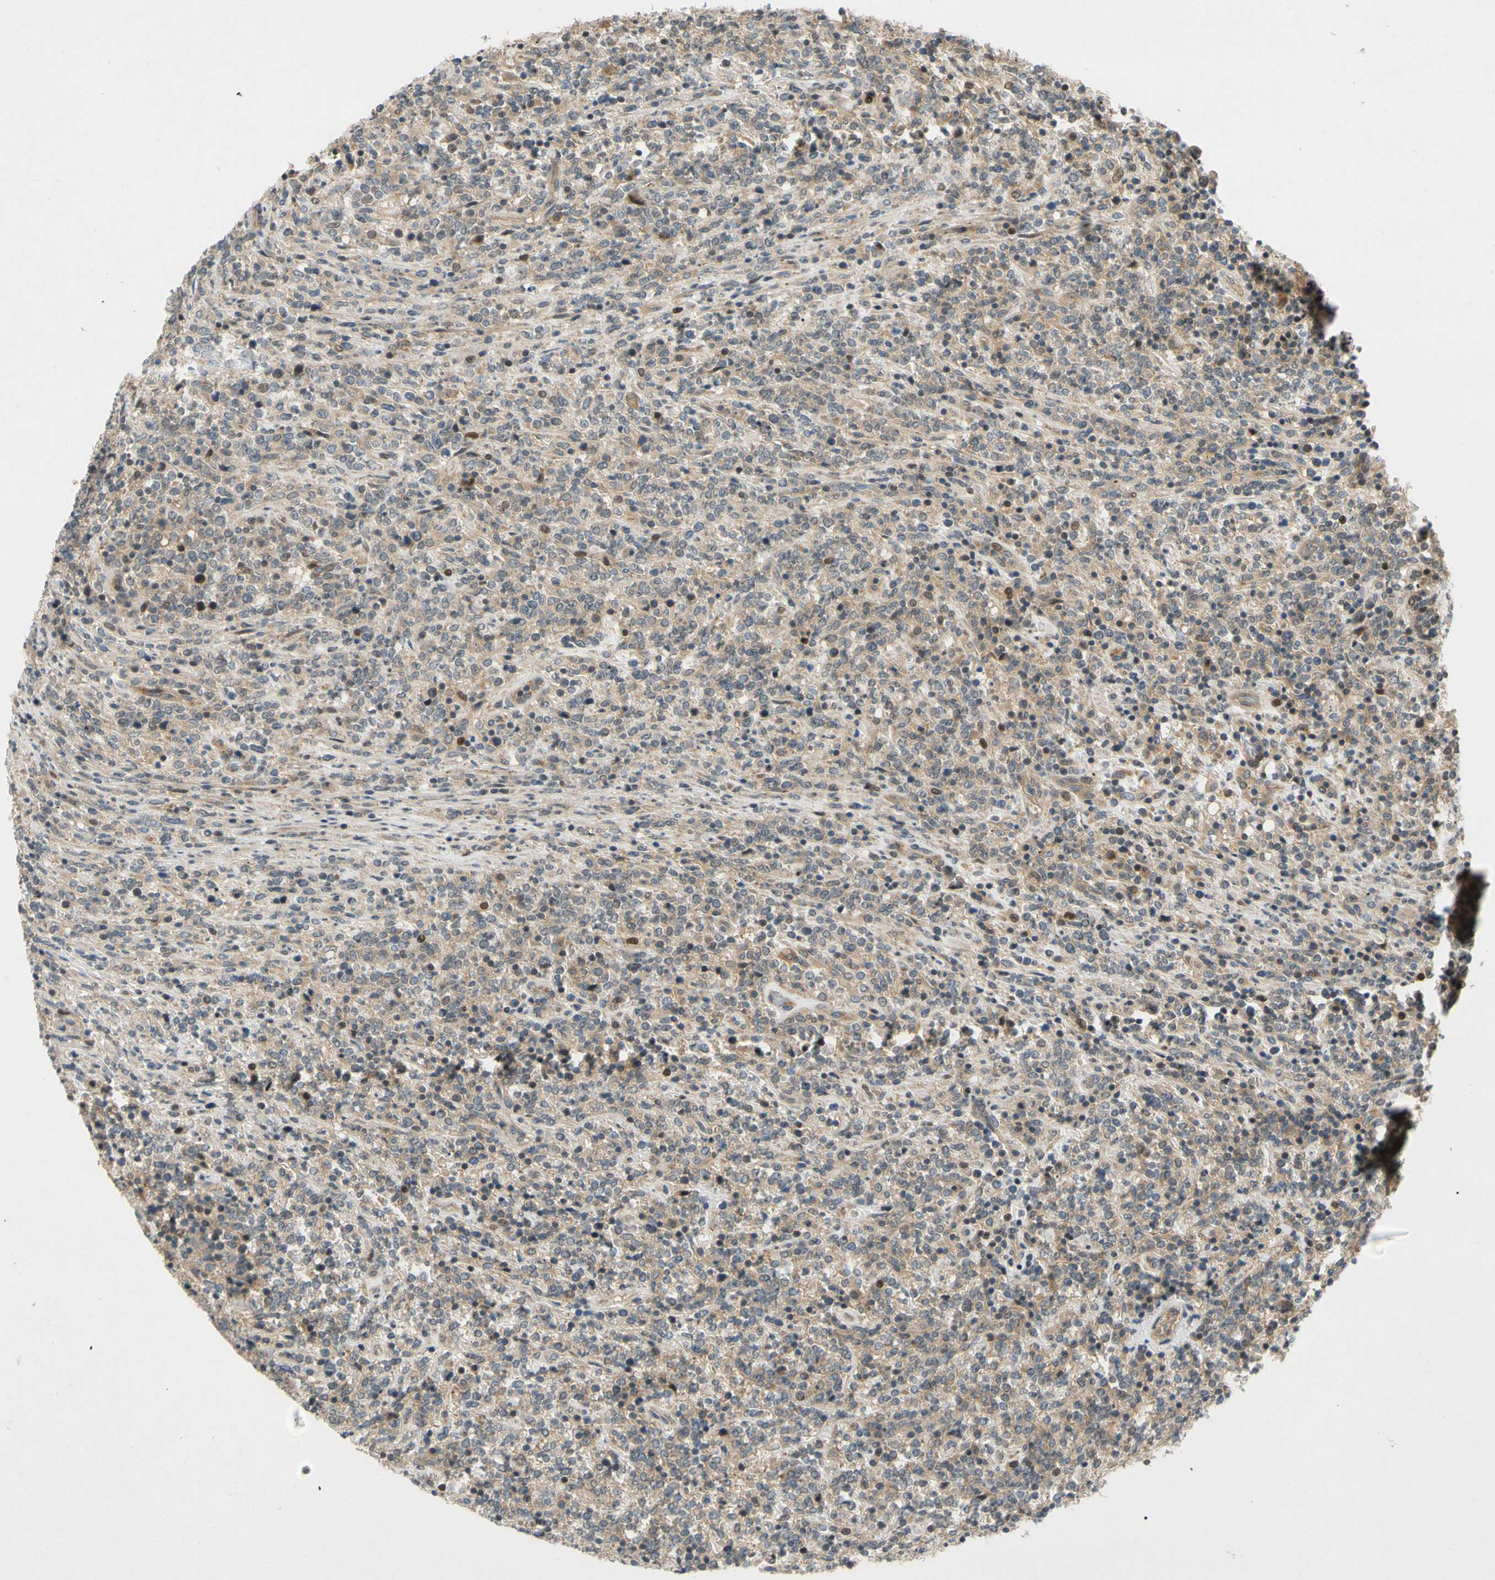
{"staining": {"intensity": "weak", "quantity": ">75%", "location": "cytoplasmic/membranous,nuclear"}, "tissue": "lymphoma", "cell_type": "Tumor cells", "image_type": "cancer", "snomed": [{"axis": "morphology", "description": "Malignant lymphoma, non-Hodgkin's type, High grade"}, {"axis": "topography", "description": "Soft tissue"}], "caption": "A brown stain shows weak cytoplasmic/membranous and nuclear expression of a protein in lymphoma tumor cells. (DAB (3,3'-diaminobenzidine) = brown stain, brightfield microscopy at high magnification).", "gene": "GATD1", "patient": {"sex": "male", "age": 18}}